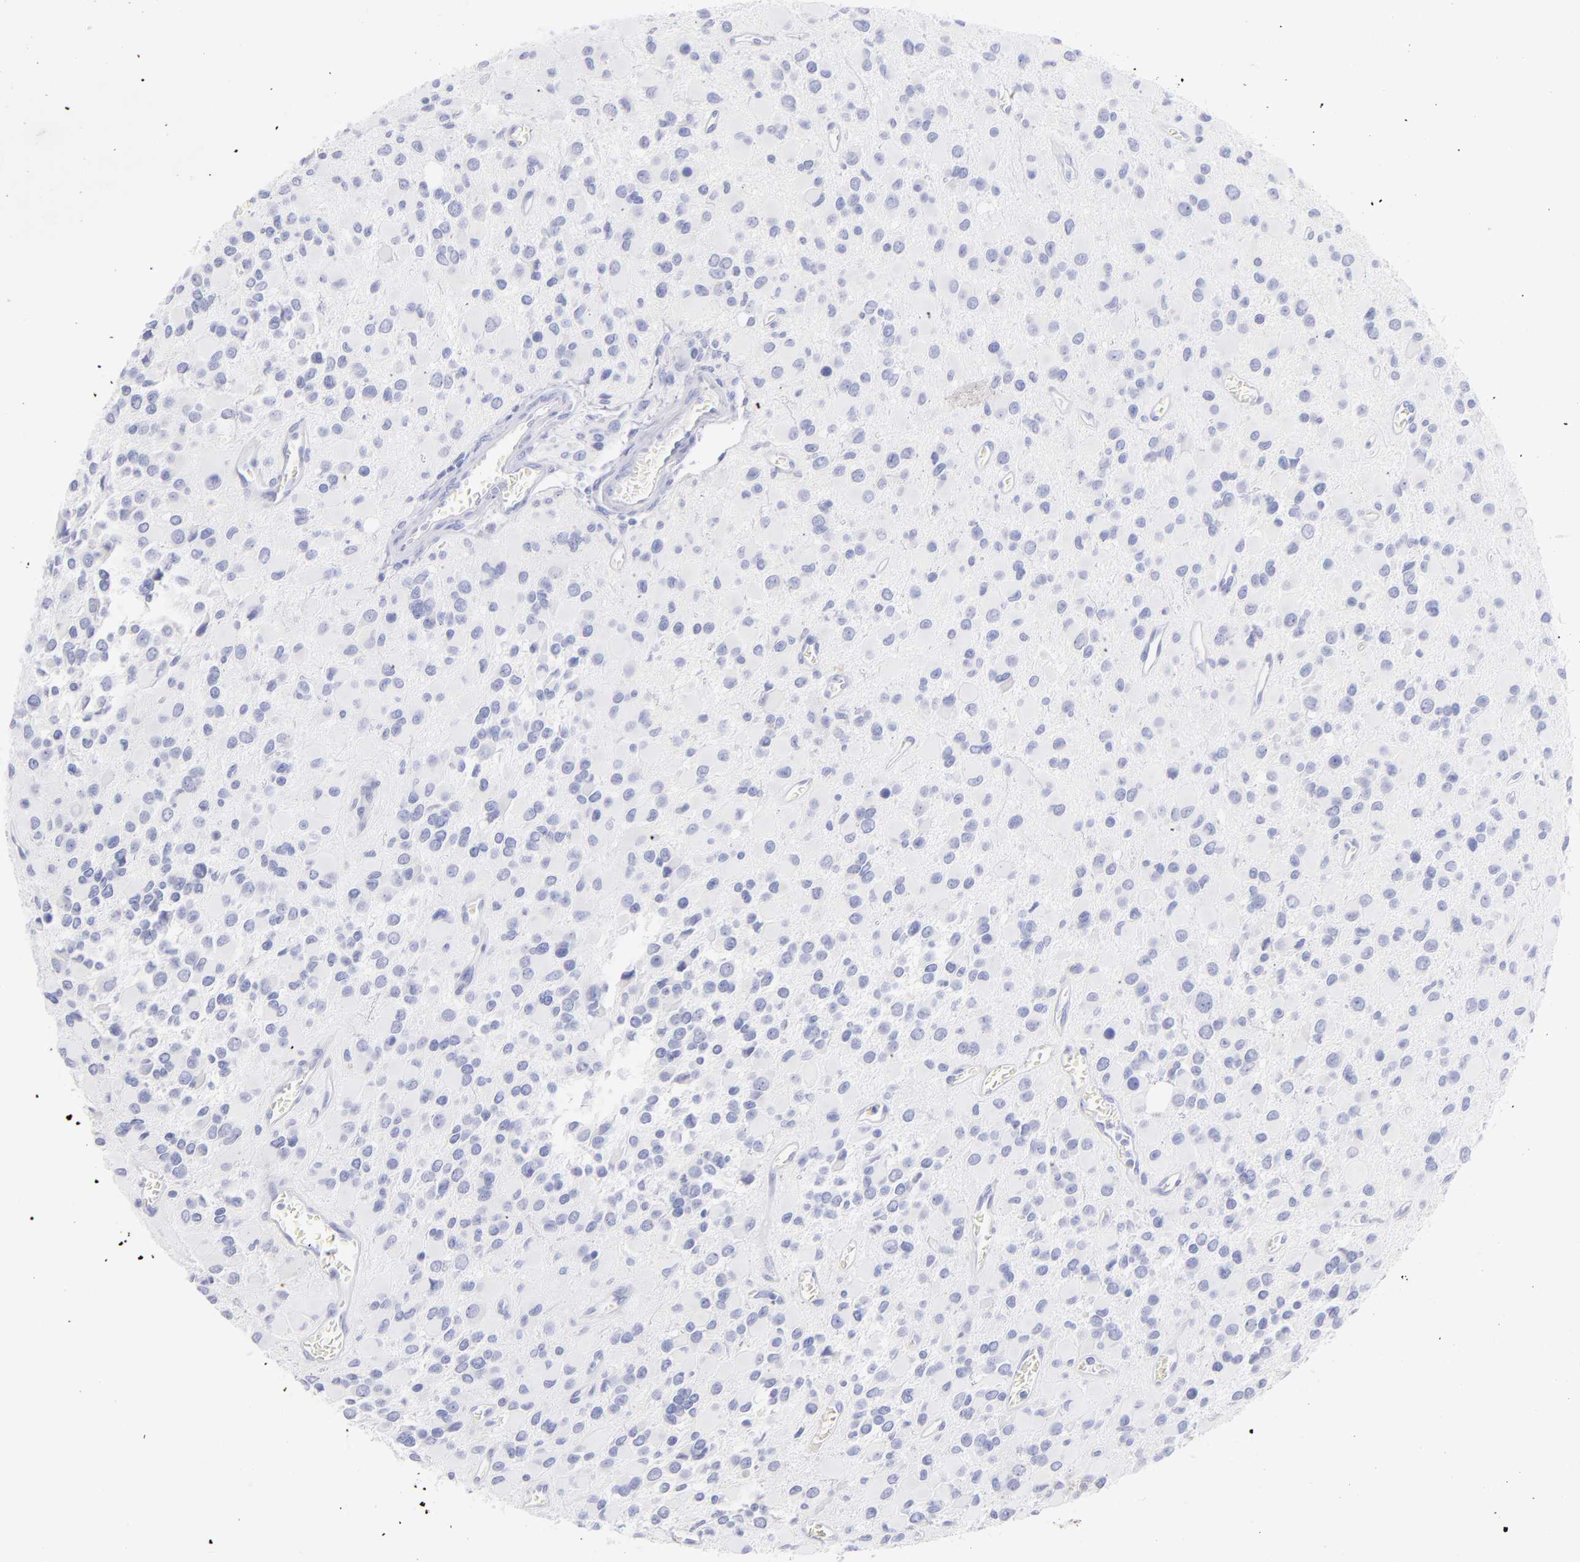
{"staining": {"intensity": "negative", "quantity": "none", "location": "none"}, "tissue": "glioma", "cell_type": "Tumor cells", "image_type": "cancer", "snomed": [{"axis": "morphology", "description": "Glioma, malignant, Low grade"}, {"axis": "topography", "description": "Brain"}], "caption": "IHC histopathology image of glioma stained for a protein (brown), which reveals no staining in tumor cells. Brightfield microscopy of immunohistochemistry (IHC) stained with DAB (brown) and hematoxylin (blue), captured at high magnification.", "gene": "SCGN", "patient": {"sex": "male", "age": 42}}